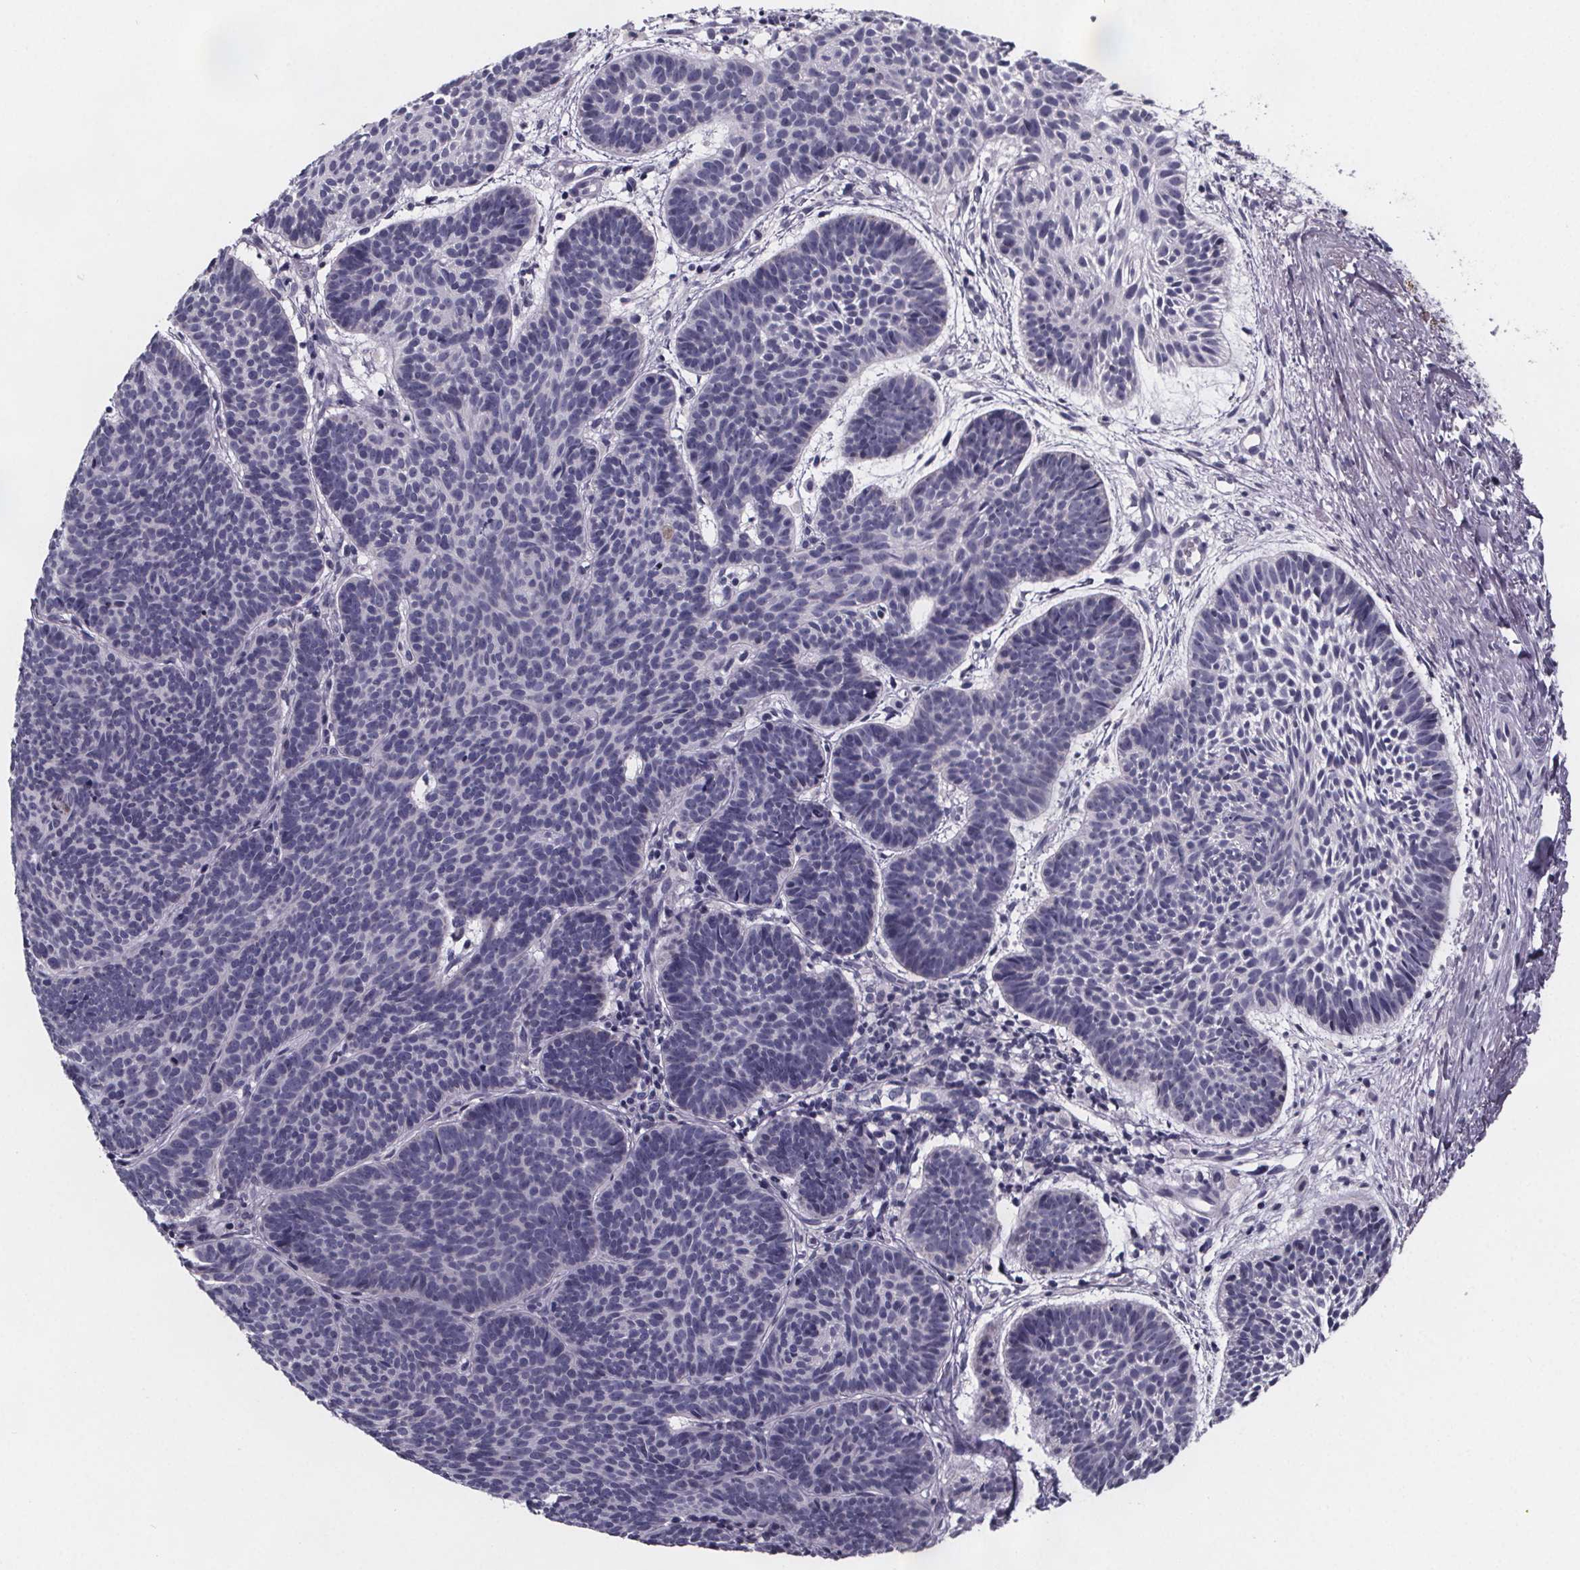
{"staining": {"intensity": "negative", "quantity": "none", "location": "none"}, "tissue": "skin cancer", "cell_type": "Tumor cells", "image_type": "cancer", "snomed": [{"axis": "morphology", "description": "Basal cell carcinoma"}, {"axis": "topography", "description": "Skin"}], "caption": "An immunohistochemistry (IHC) photomicrograph of skin cancer (basal cell carcinoma) is shown. There is no staining in tumor cells of skin cancer (basal cell carcinoma).", "gene": "PAH", "patient": {"sex": "male", "age": 72}}